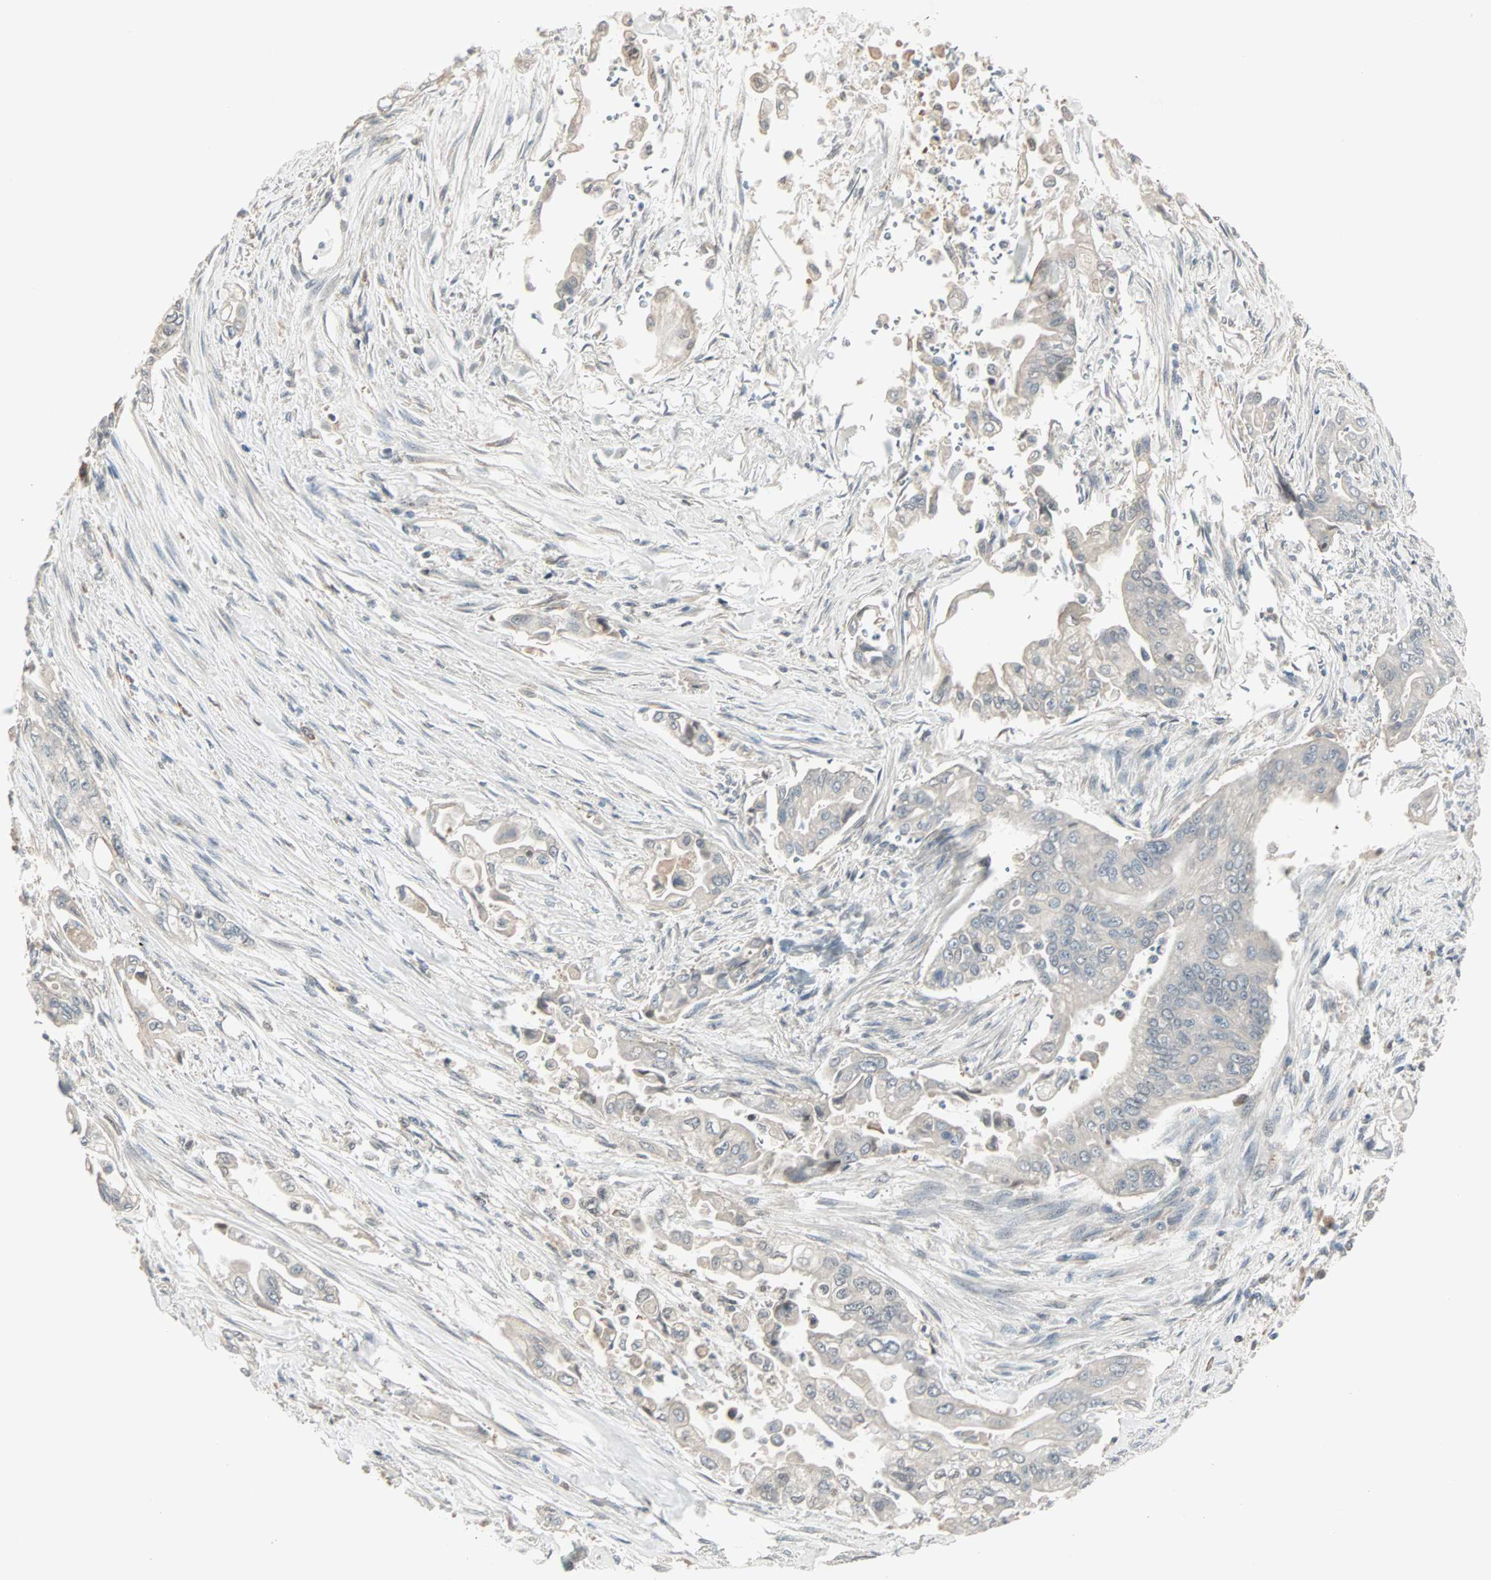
{"staining": {"intensity": "weak", "quantity": "25%-75%", "location": "cytoplasmic/membranous,nuclear"}, "tissue": "pancreatic cancer", "cell_type": "Tumor cells", "image_type": "cancer", "snomed": [{"axis": "morphology", "description": "Normal tissue, NOS"}, {"axis": "topography", "description": "Pancreas"}], "caption": "Pancreatic cancer stained for a protein demonstrates weak cytoplasmic/membranous and nuclear positivity in tumor cells.", "gene": "KDM4A", "patient": {"sex": "male", "age": 42}}